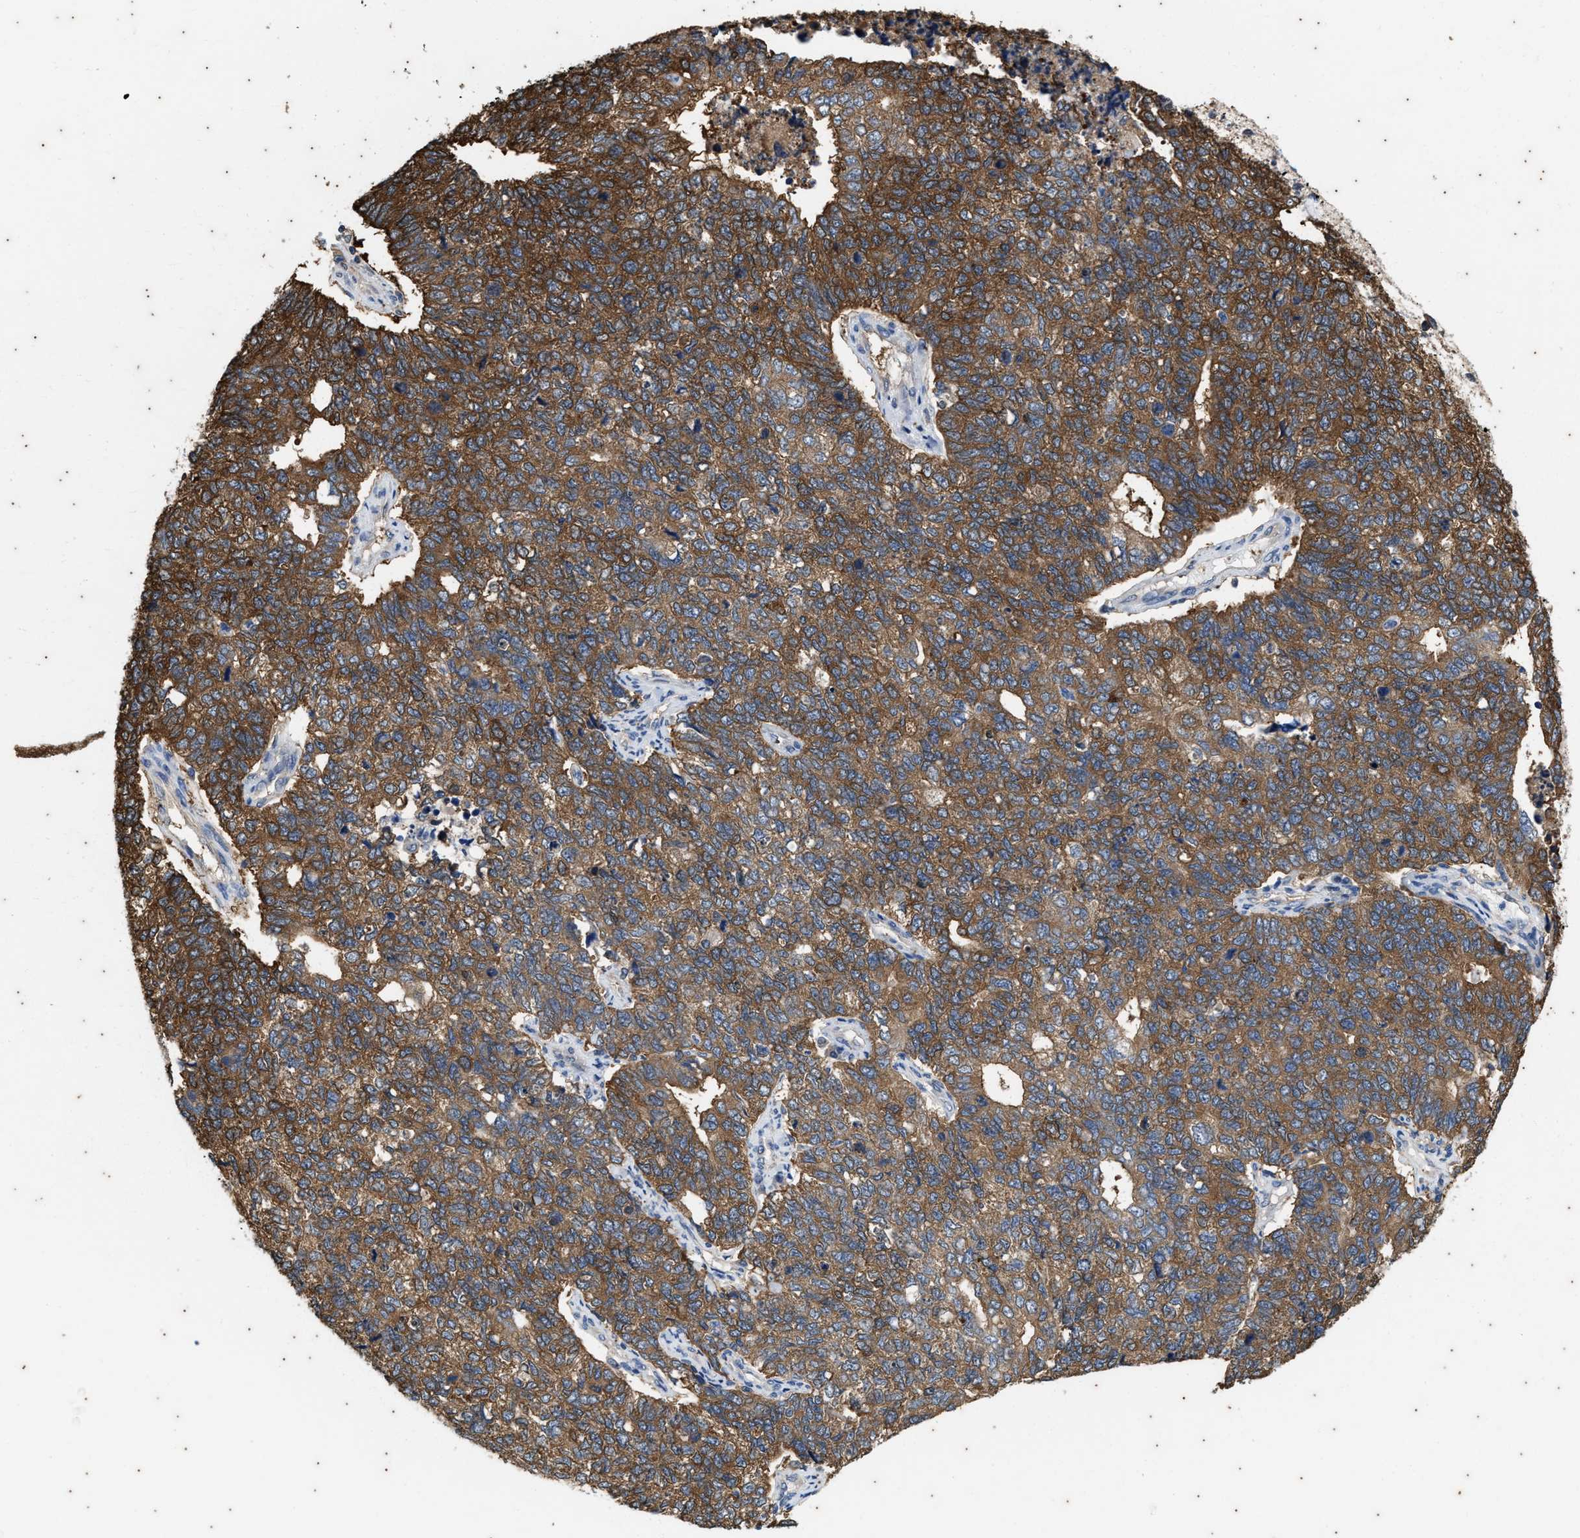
{"staining": {"intensity": "moderate", "quantity": ">75%", "location": "cytoplasmic/membranous"}, "tissue": "cervical cancer", "cell_type": "Tumor cells", "image_type": "cancer", "snomed": [{"axis": "morphology", "description": "Squamous cell carcinoma, NOS"}, {"axis": "topography", "description": "Cervix"}], "caption": "About >75% of tumor cells in cervical squamous cell carcinoma show moderate cytoplasmic/membranous protein staining as visualized by brown immunohistochemical staining.", "gene": "COX19", "patient": {"sex": "female", "age": 63}}